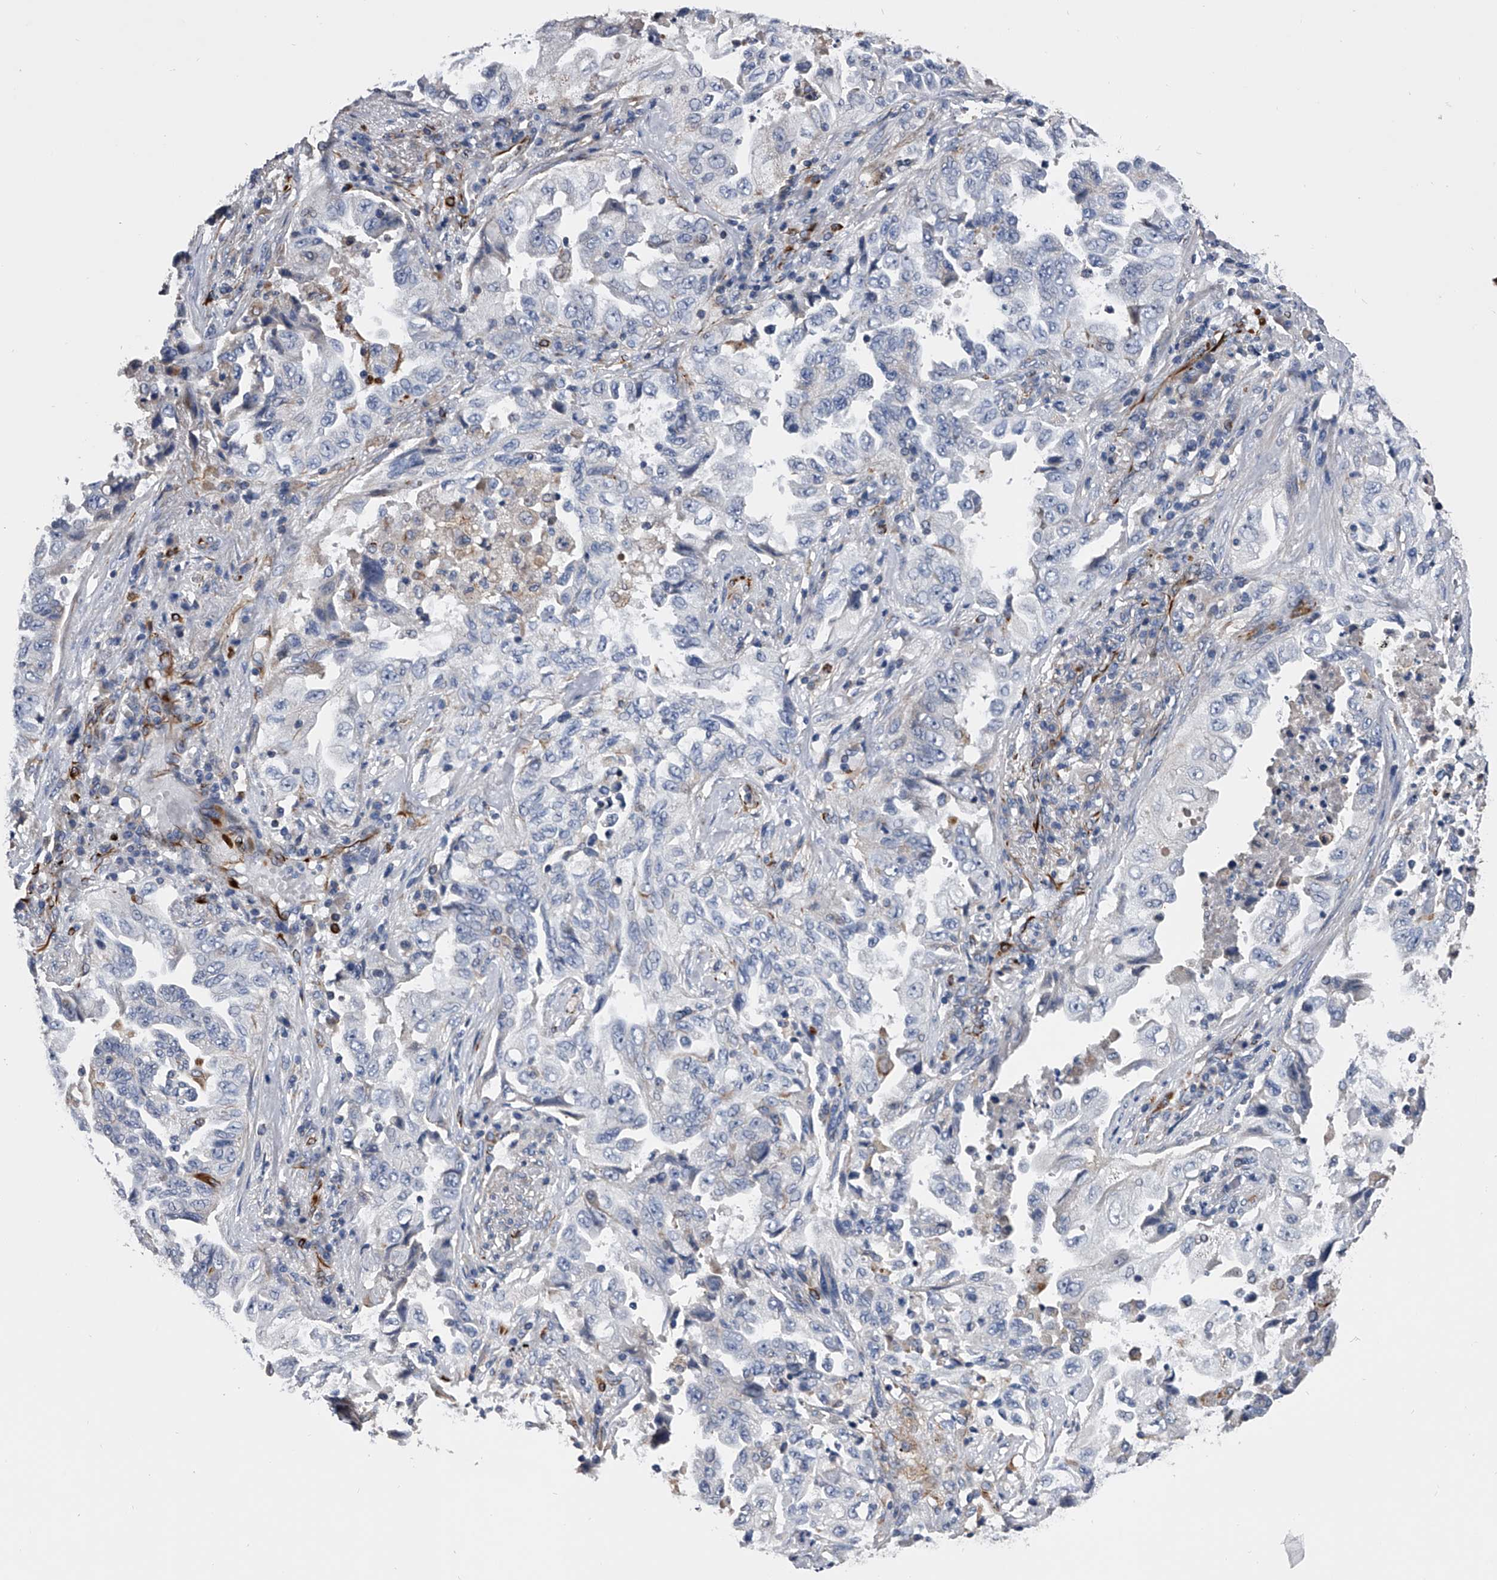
{"staining": {"intensity": "negative", "quantity": "none", "location": "none"}, "tissue": "lung cancer", "cell_type": "Tumor cells", "image_type": "cancer", "snomed": [{"axis": "morphology", "description": "Adenocarcinoma, NOS"}, {"axis": "topography", "description": "Lung"}], "caption": "An immunohistochemistry (IHC) micrograph of lung cancer is shown. There is no staining in tumor cells of lung cancer.", "gene": "EFCAB7", "patient": {"sex": "female", "age": 51}}